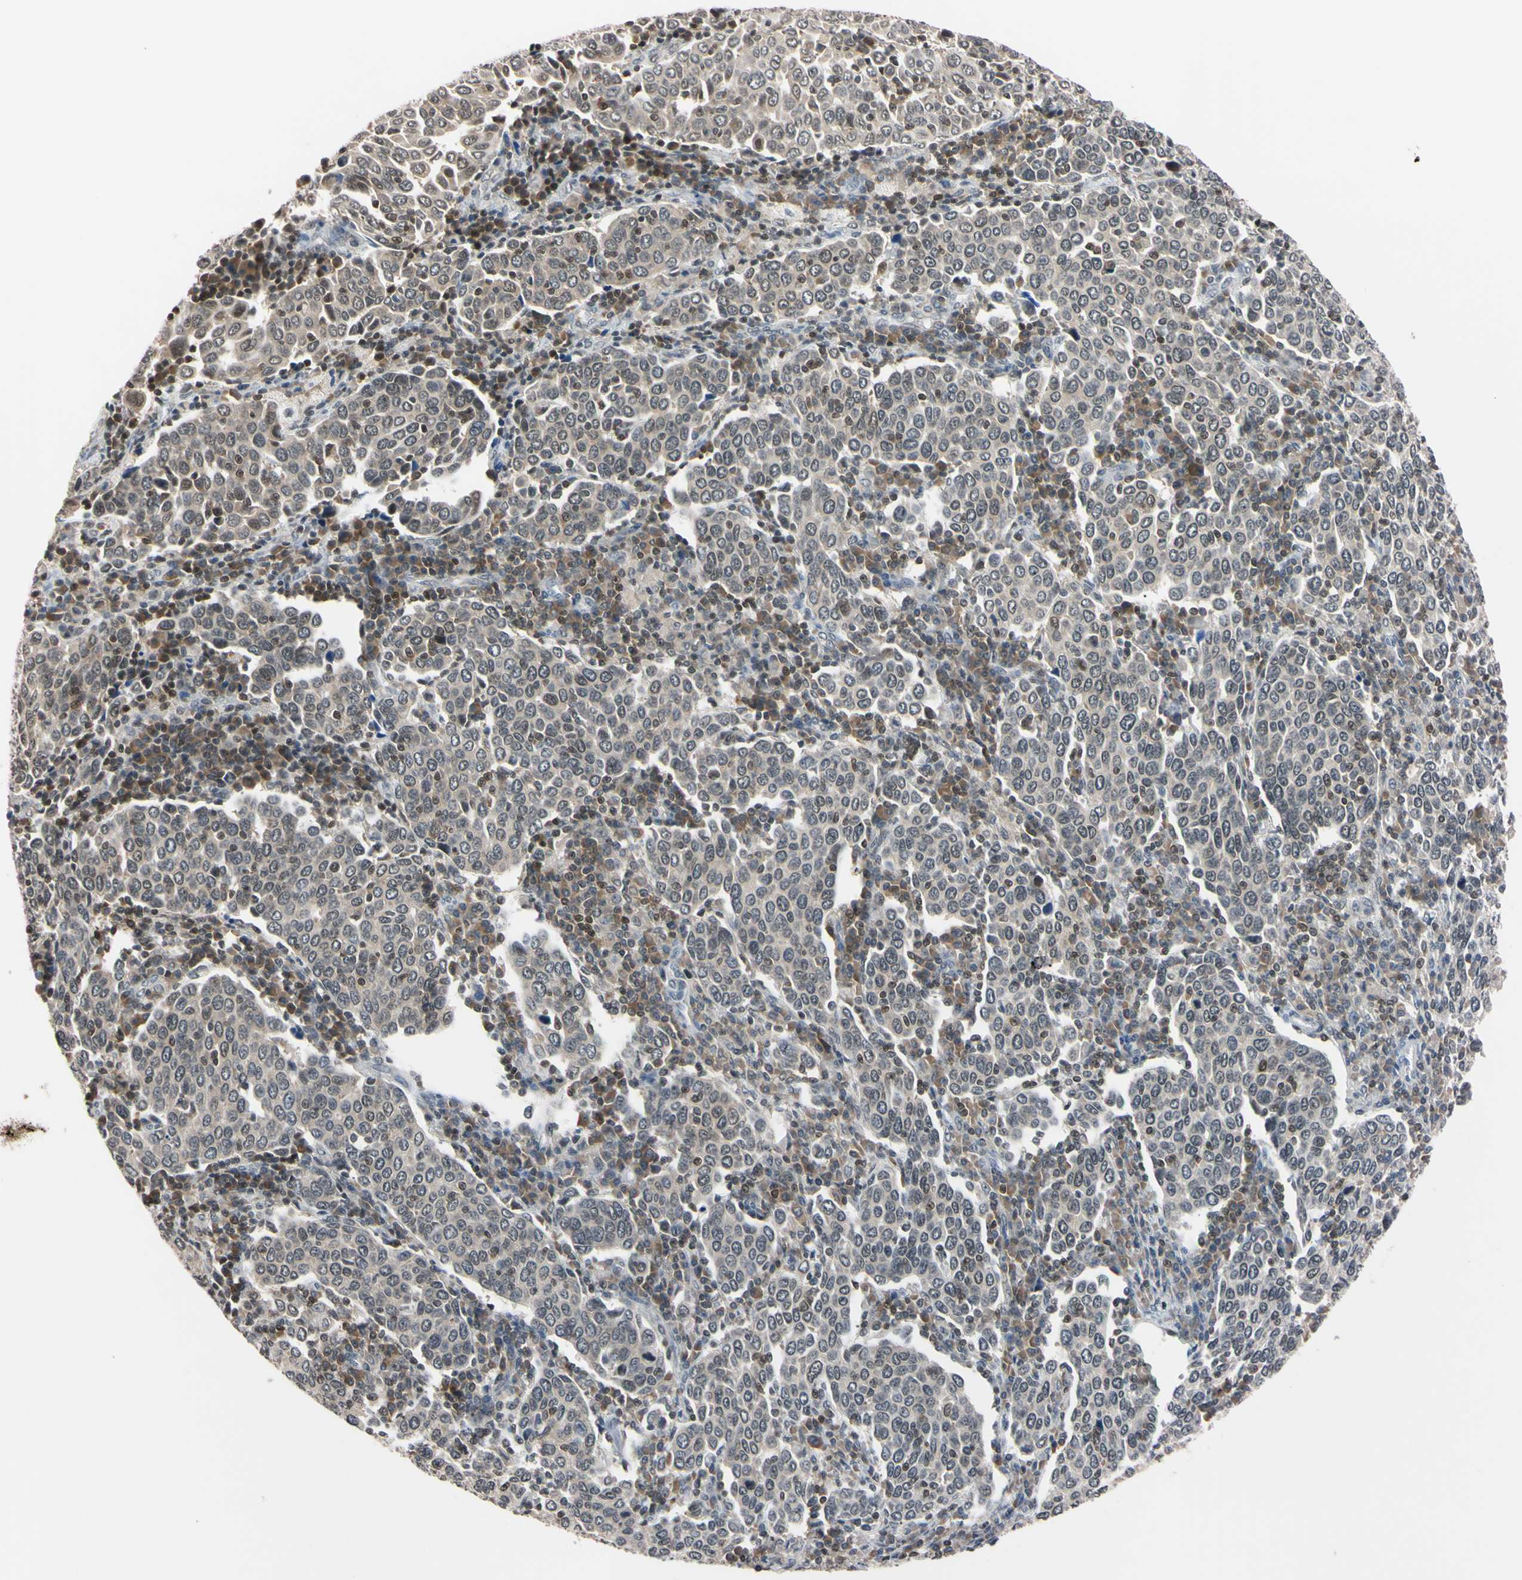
{"staining": {"intensity": "weak", "quantity": ">75%", "location": "cytoplasmic/membranous"}, "tissue": "cervical cancer", "cell_type": "Tumor cells", "image_type": "cancer", "snomed": [{"axis": "morphology", "description": "Squamous cell carcinoma, NOS"}, {"axis": "topography", "description": "Cervix"}], "caption": "IHC histopathology image of neoplastic tissue: squamous cell carcinoma (cervical) stained using IHC demonstrates low levels of weak protein expression localized specifically in the cytoplasmic/membranous of tumor cells, appearing as a cytoplasmic/membranous brown color.", "gene": "UBE2I", "patient": {"sex": "female", "age": 40}}